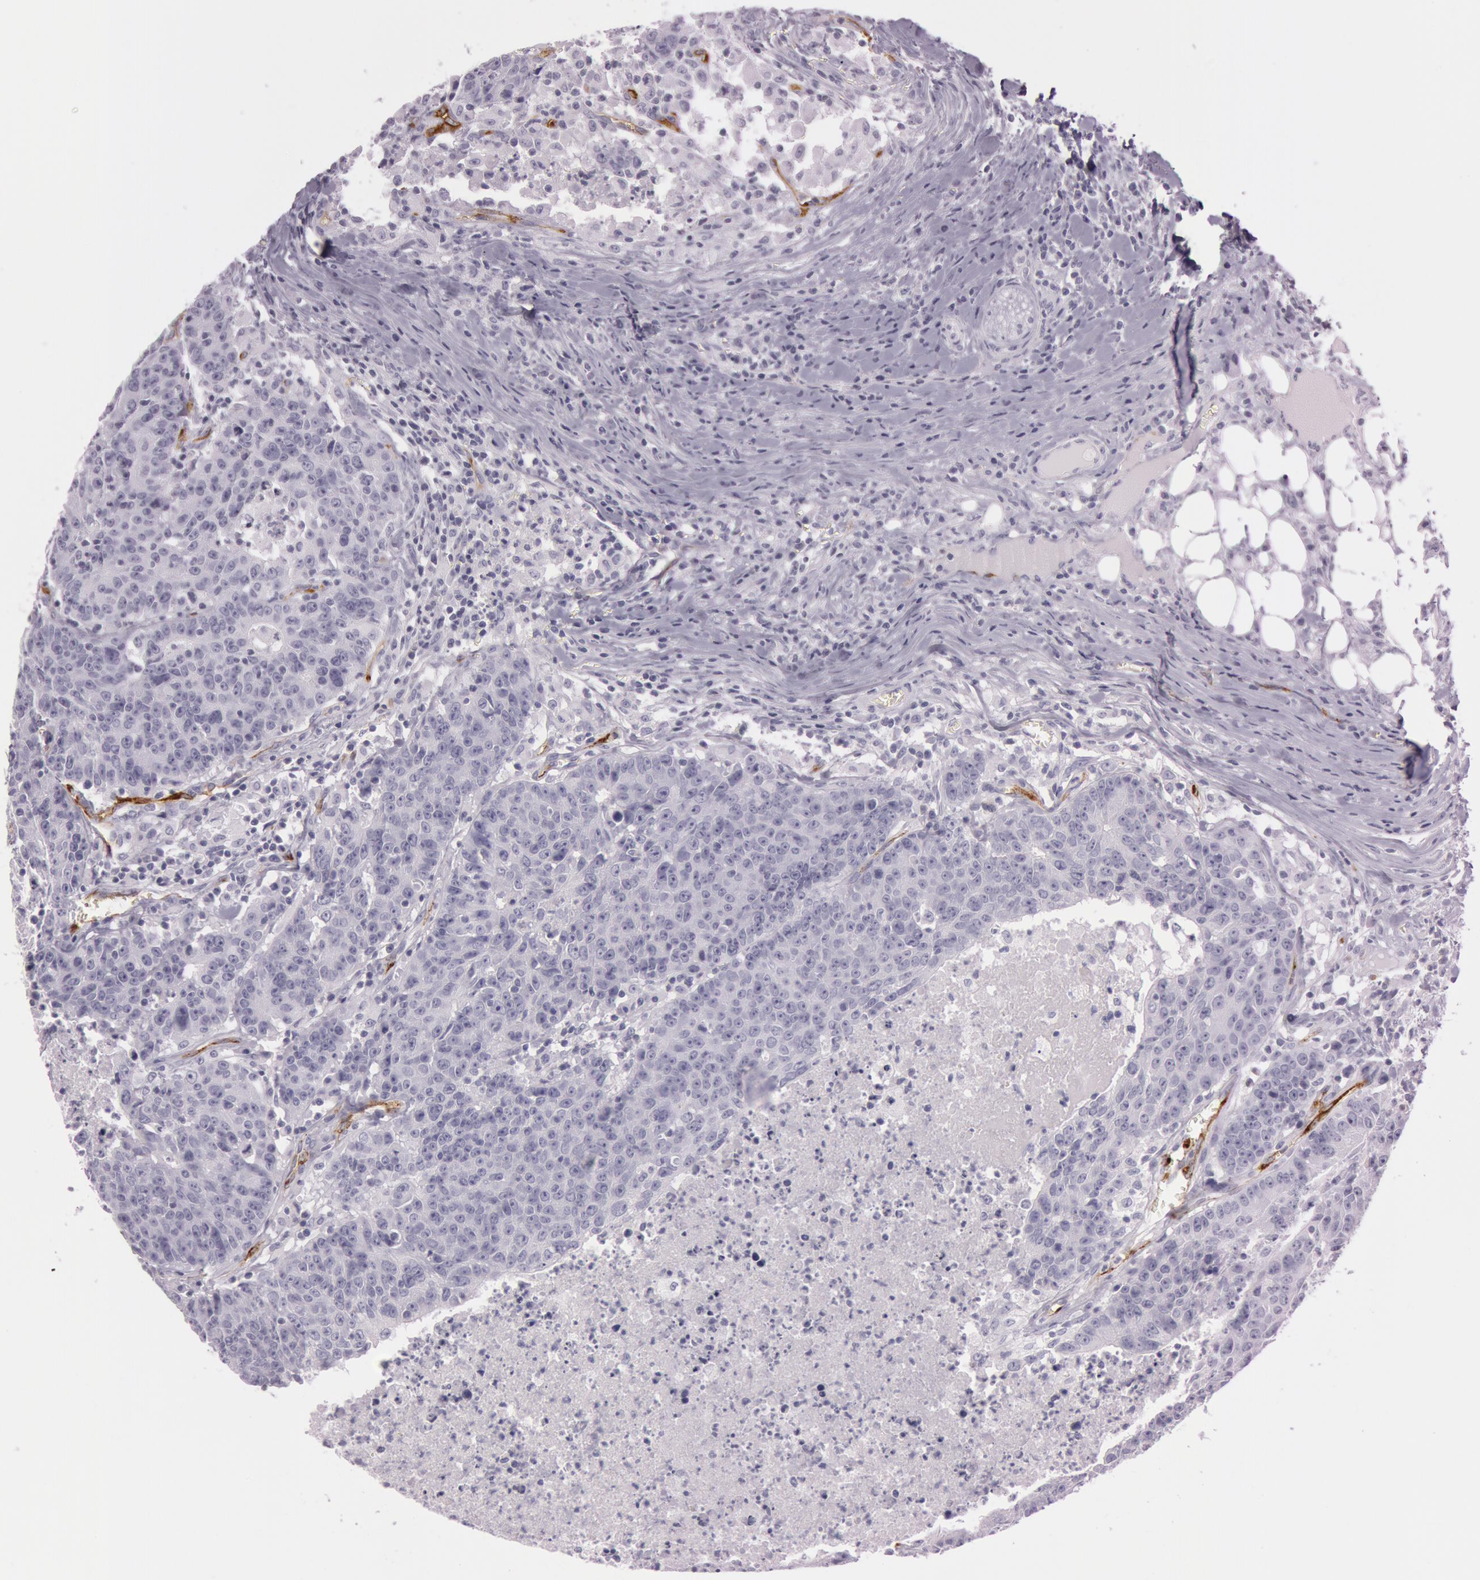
{"staining": {"intensity": "negative", "quantity": "none", "location": "none"}, "tissue": "colorectal cancer", "cell_type": "Tumor cells", "image_type": "cancer", "snomed": [{"axis": "morphology", "description": "Adenocarcinoma, NOS"}, {"axis": "topography", "description": "Colon"}], "caption": "An image of adenocarcinoma (colorectal) stained for a protein reveals no brown staining in tumor cells. Nuclei are stained in blue.", "gene": "FOLH1", "patient": {"sex": "female", "age": 53}}